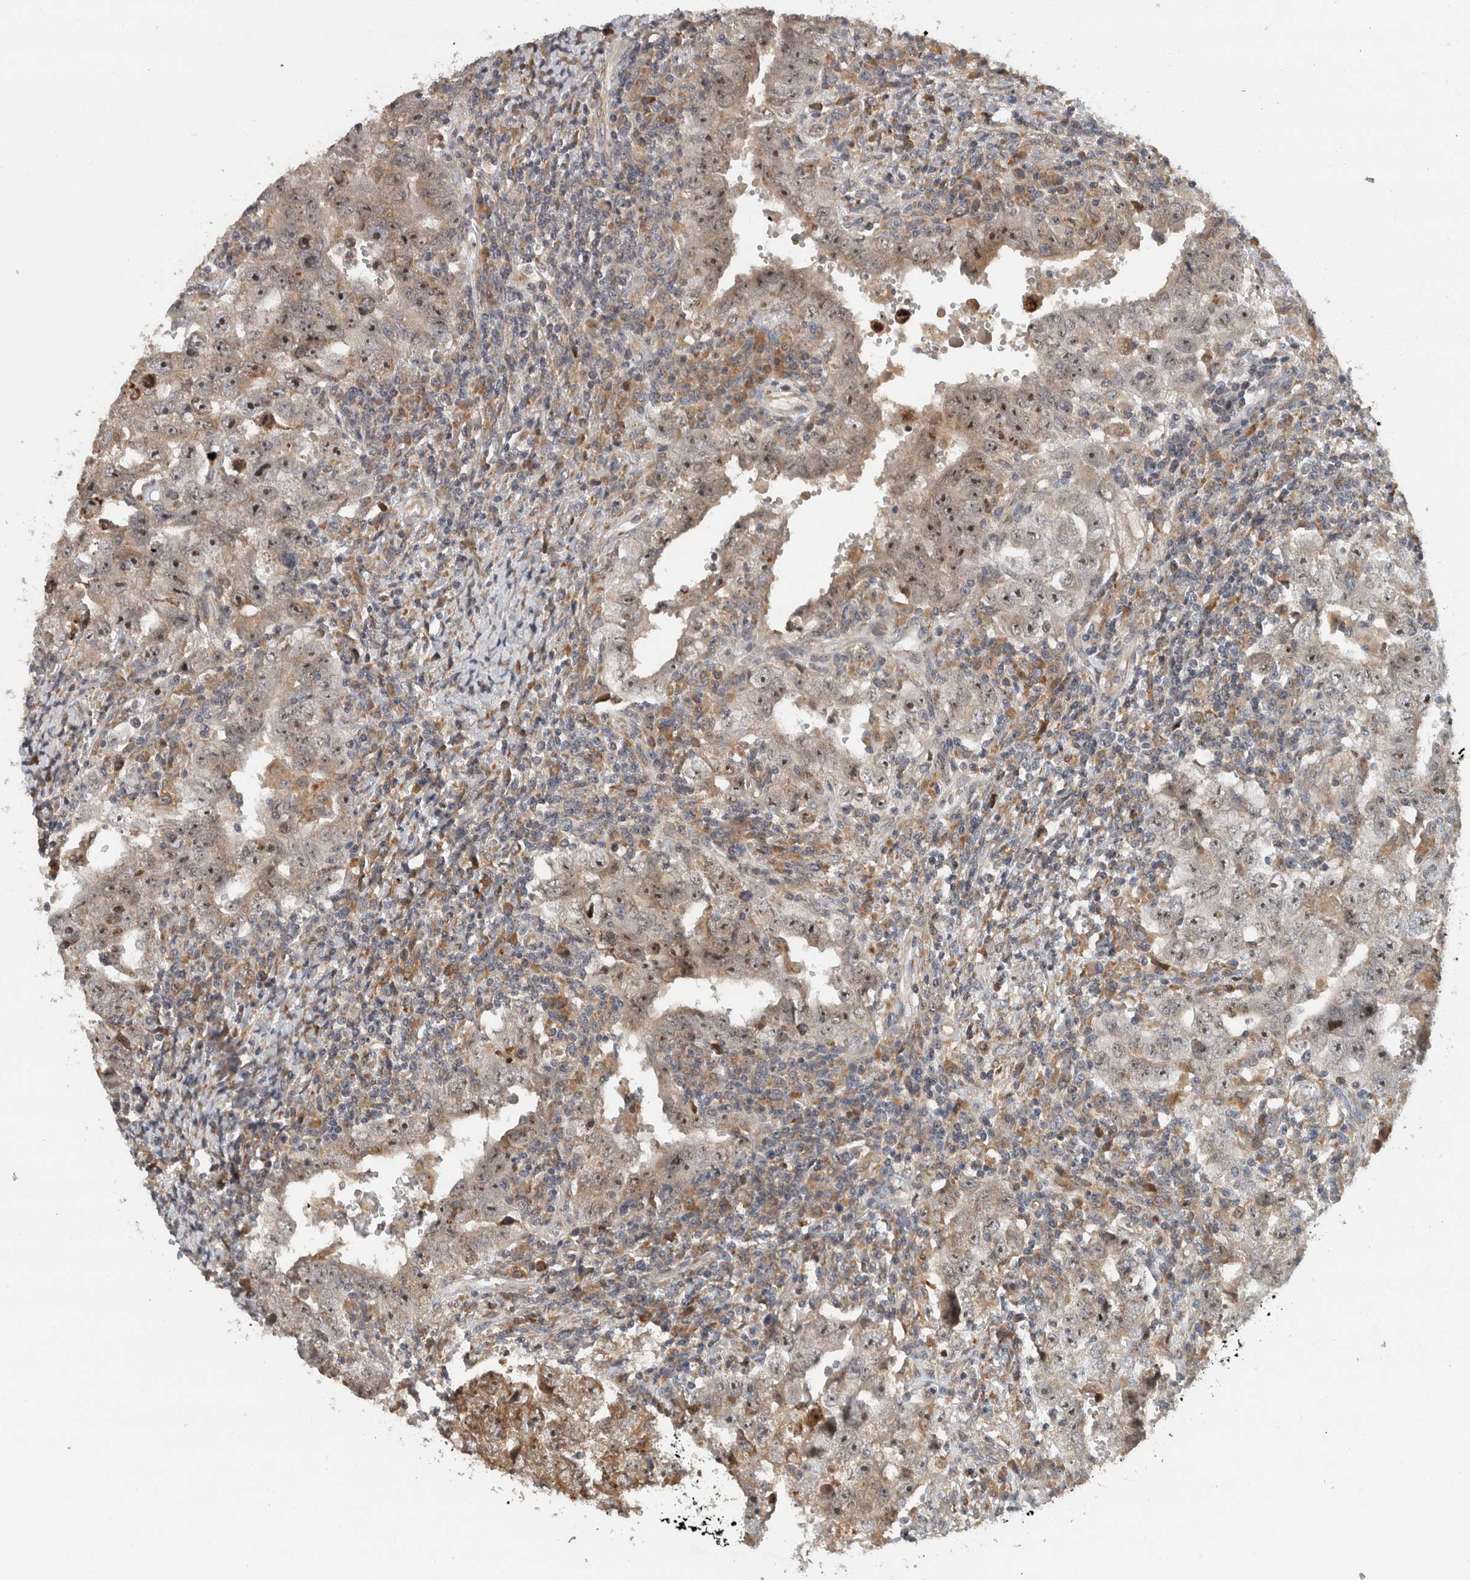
{"staining": {"intensity": "moderate", "quantity": ">75%", "location": "nuclear"}, "tissue": "testis cancer", "cell_type": "Tumor cells", "image_type": "cancer", "snomed": [{"axis": "morphology", "description": "Carcinoma, Embryonal, NOS"}, {"axis": "topography", "description": "Testis"}], "caption": "High-magnification brightfield microscopy of testis cancer stained with DAB (brown) and counterstained with hematoxylin (blue). tumor cells exhibit moderate nuclear positivity is identified in about>75% of cells. (DAB (3,3'-diaminobenzidine) = brown stain, brightfield microscopy at high magnification).", "gene": "GPR137B", "patient": {"sex": "male", "age": 26}}